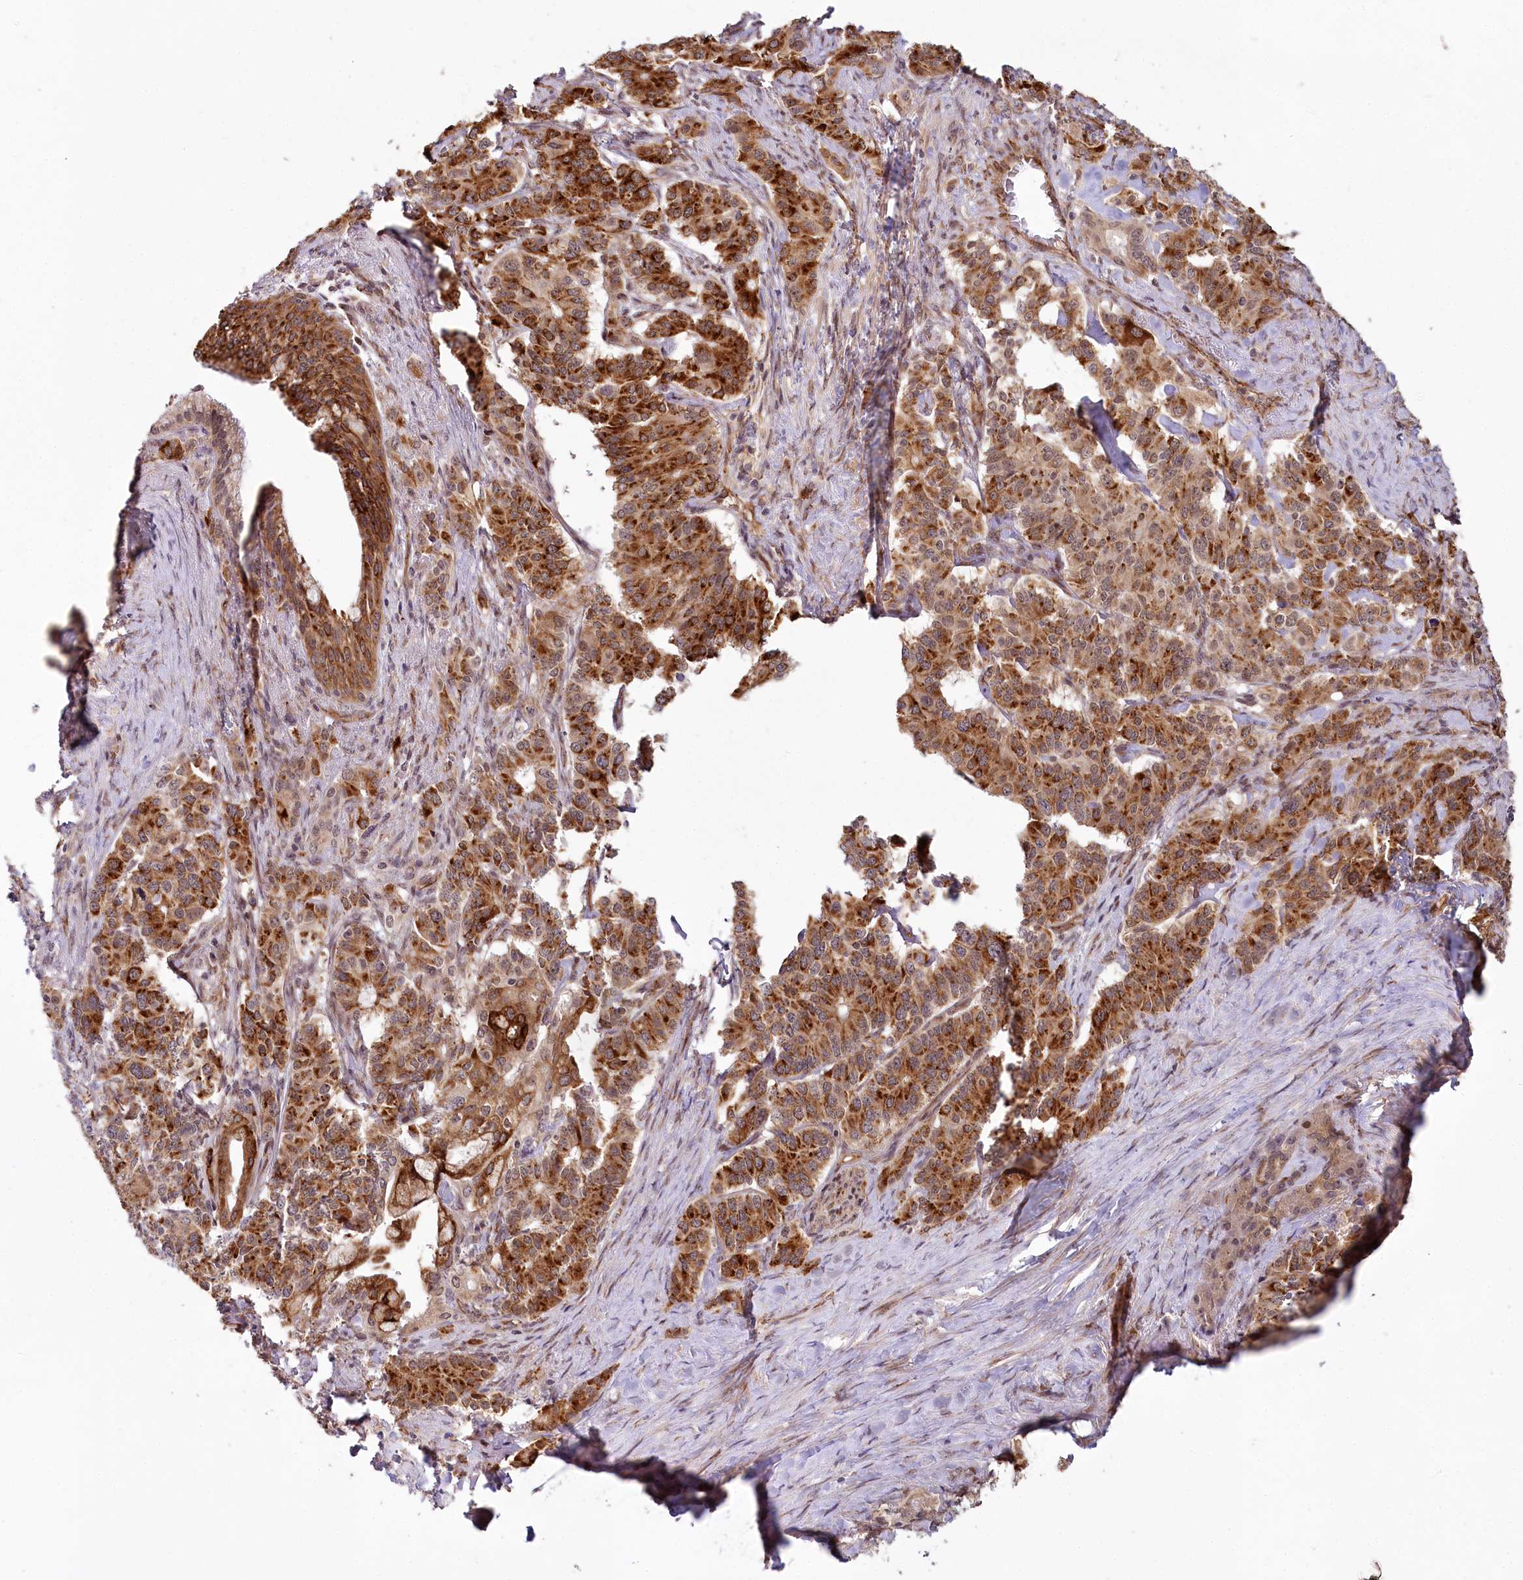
{"staining": {"intensity": "strong", "quantity": ">75%", "location": "cytoplasmic/membranous,nuclear"}, "tissue": "pancreatic cancer", "cell_type": "Tumor cells", "image_type": "cancer", "snomed": [{"axis": "morphology", "description": "Adenocarcinoma, NOS"}, {"axis": "topography", "description": "Pancreas"}], "caption": "Pancreatic cancer stained with DAB immunohistochemistry reveals high levels of strong cytoplasmic/membranous and nuclear expression in approximately >75% of tumor cells.", "gene": "ALKBH8", "patient": {"sex": "female", "age": 74}}